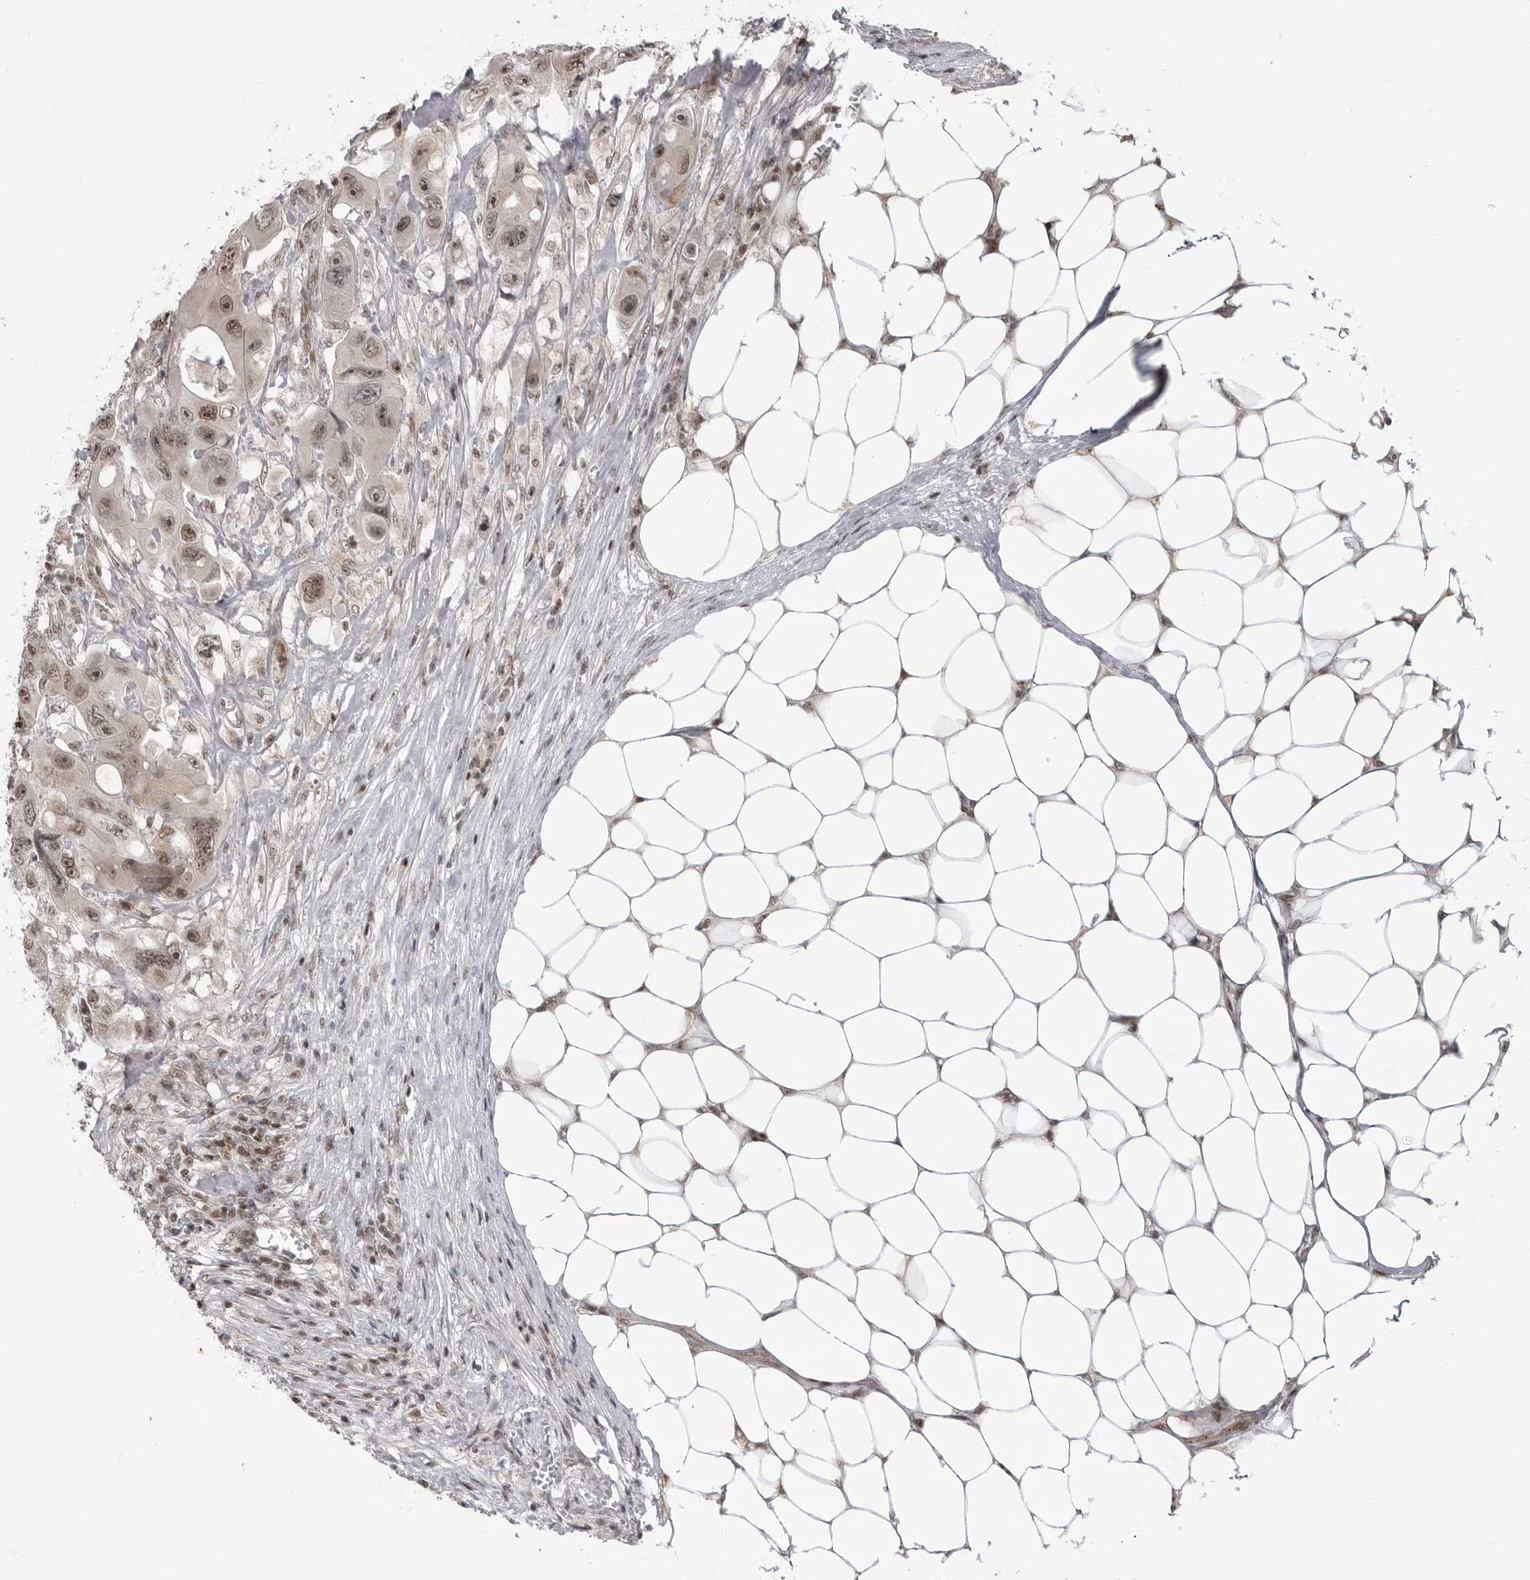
{"staining": {"intensity": "moderate", "quantity": ">75%", "location": "nuclear"}, "tissue": "colorectal cancer", "cell_type": "Tumor cells", "image_type": "cancer", "snomed": [{"axis": "morphology", "description": "Adenocarcinoma, NOS"}, {"axis": "topography", "description": "Colon"}], "caption": "Brown immunohistochemical staining in human adenocarcinoma (colorectal) shows moderate nuclear staining in approximately >75% of tumor cells. (DAB IHC with brightfield microscopy, high magnification).", "gene": "TRIM66", "patient": {"sex": "female", "age": 46}}